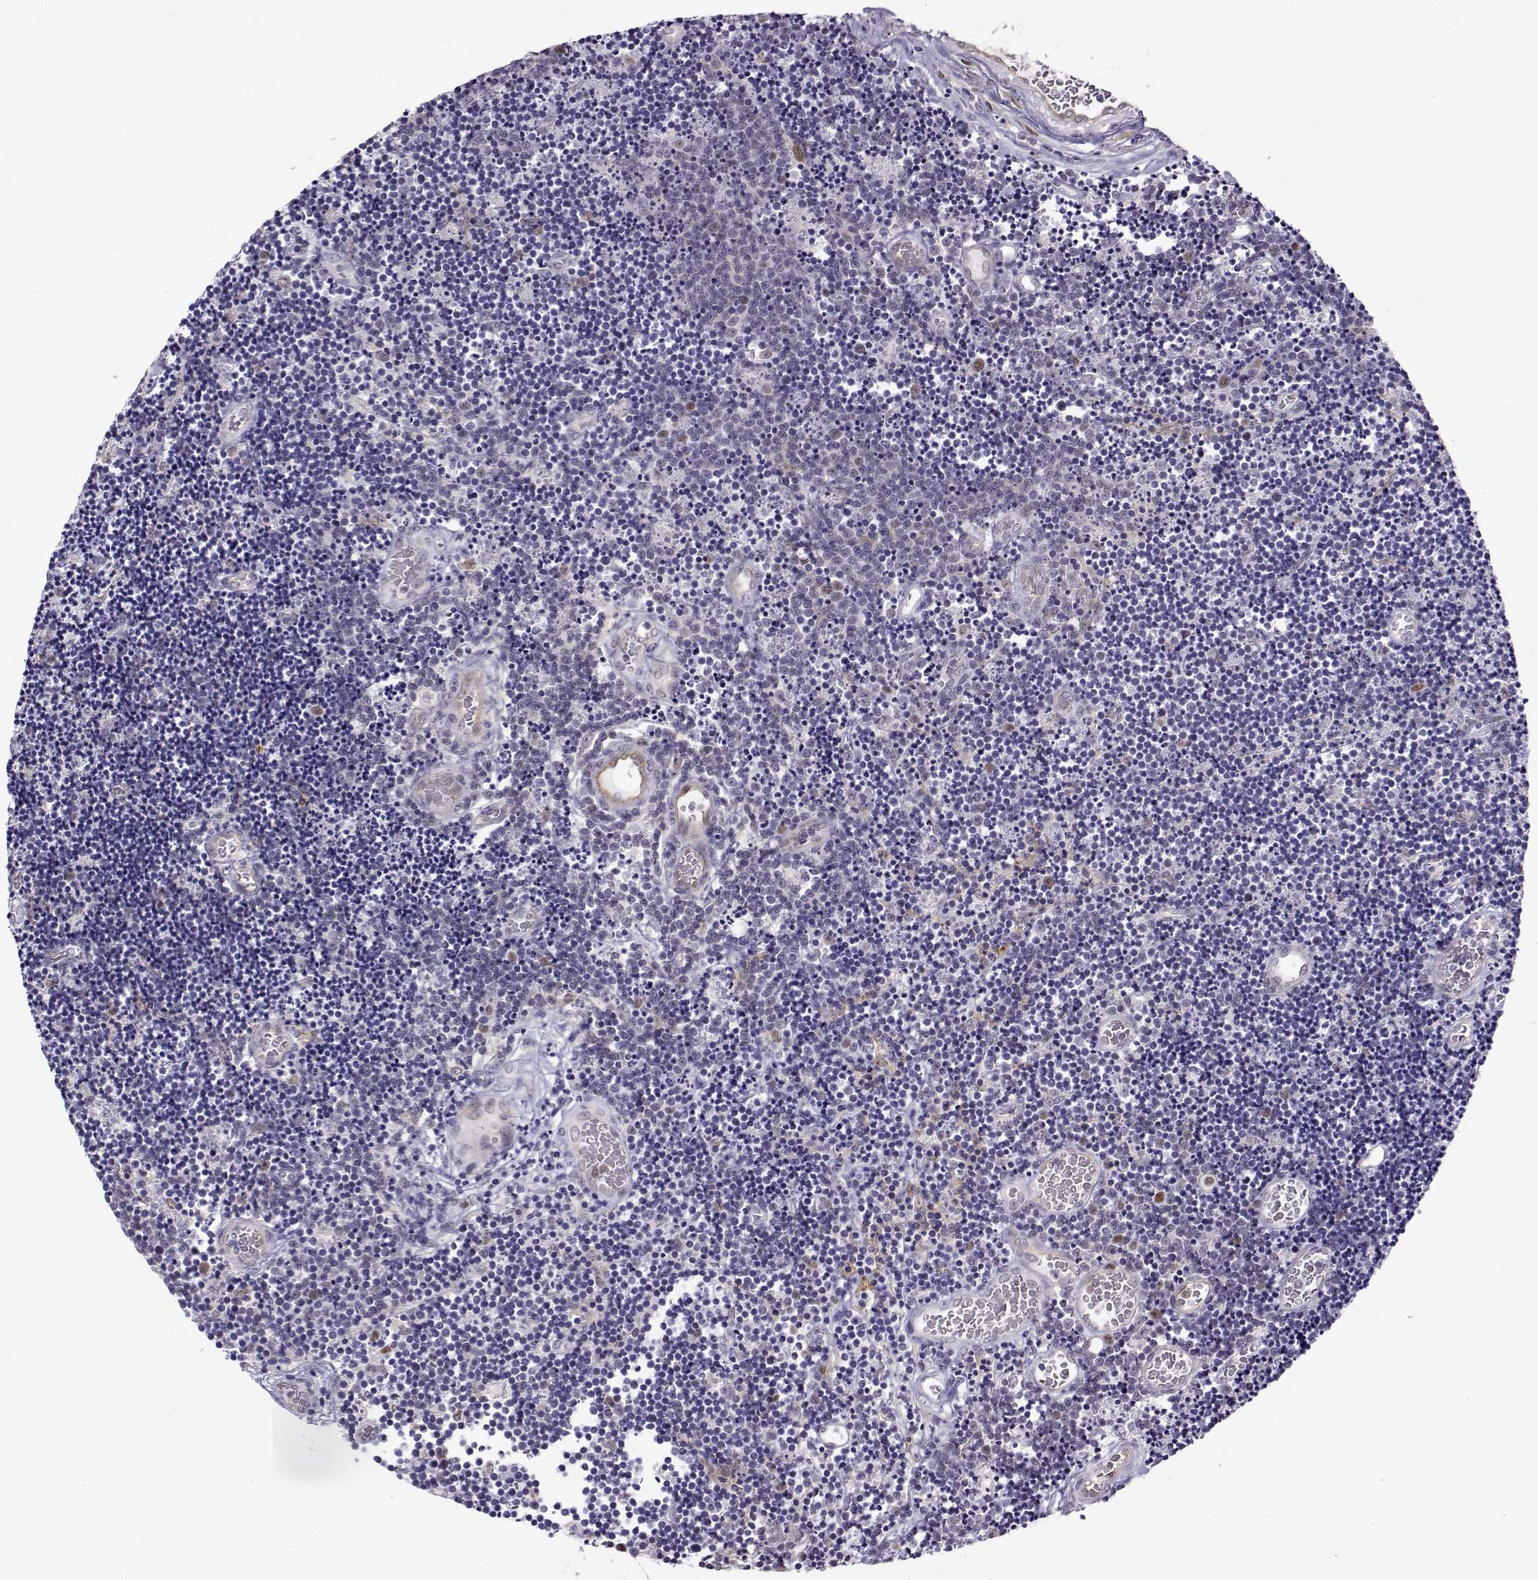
{"staining": {"intensity": "negative", "quantity": "none", "location": "none"}, "tissue": "lymphoma", "cell_type": "Tumor cells", "image_type": "cancer", "snomed": [{"axis": "morphology", "description": "Malignant lymphoma, non-Hodgkin's type, Low grade"}, {"axis": "topography", "description": "Brain"}], "caption": "Low-grade malignant lymphoma, non-Hodgkin's type was stained to show a protein in brown. There is no significant positivity in tumor cells.", "gene": "BACH1", "patient": {"sex": "female", "age": 66}}